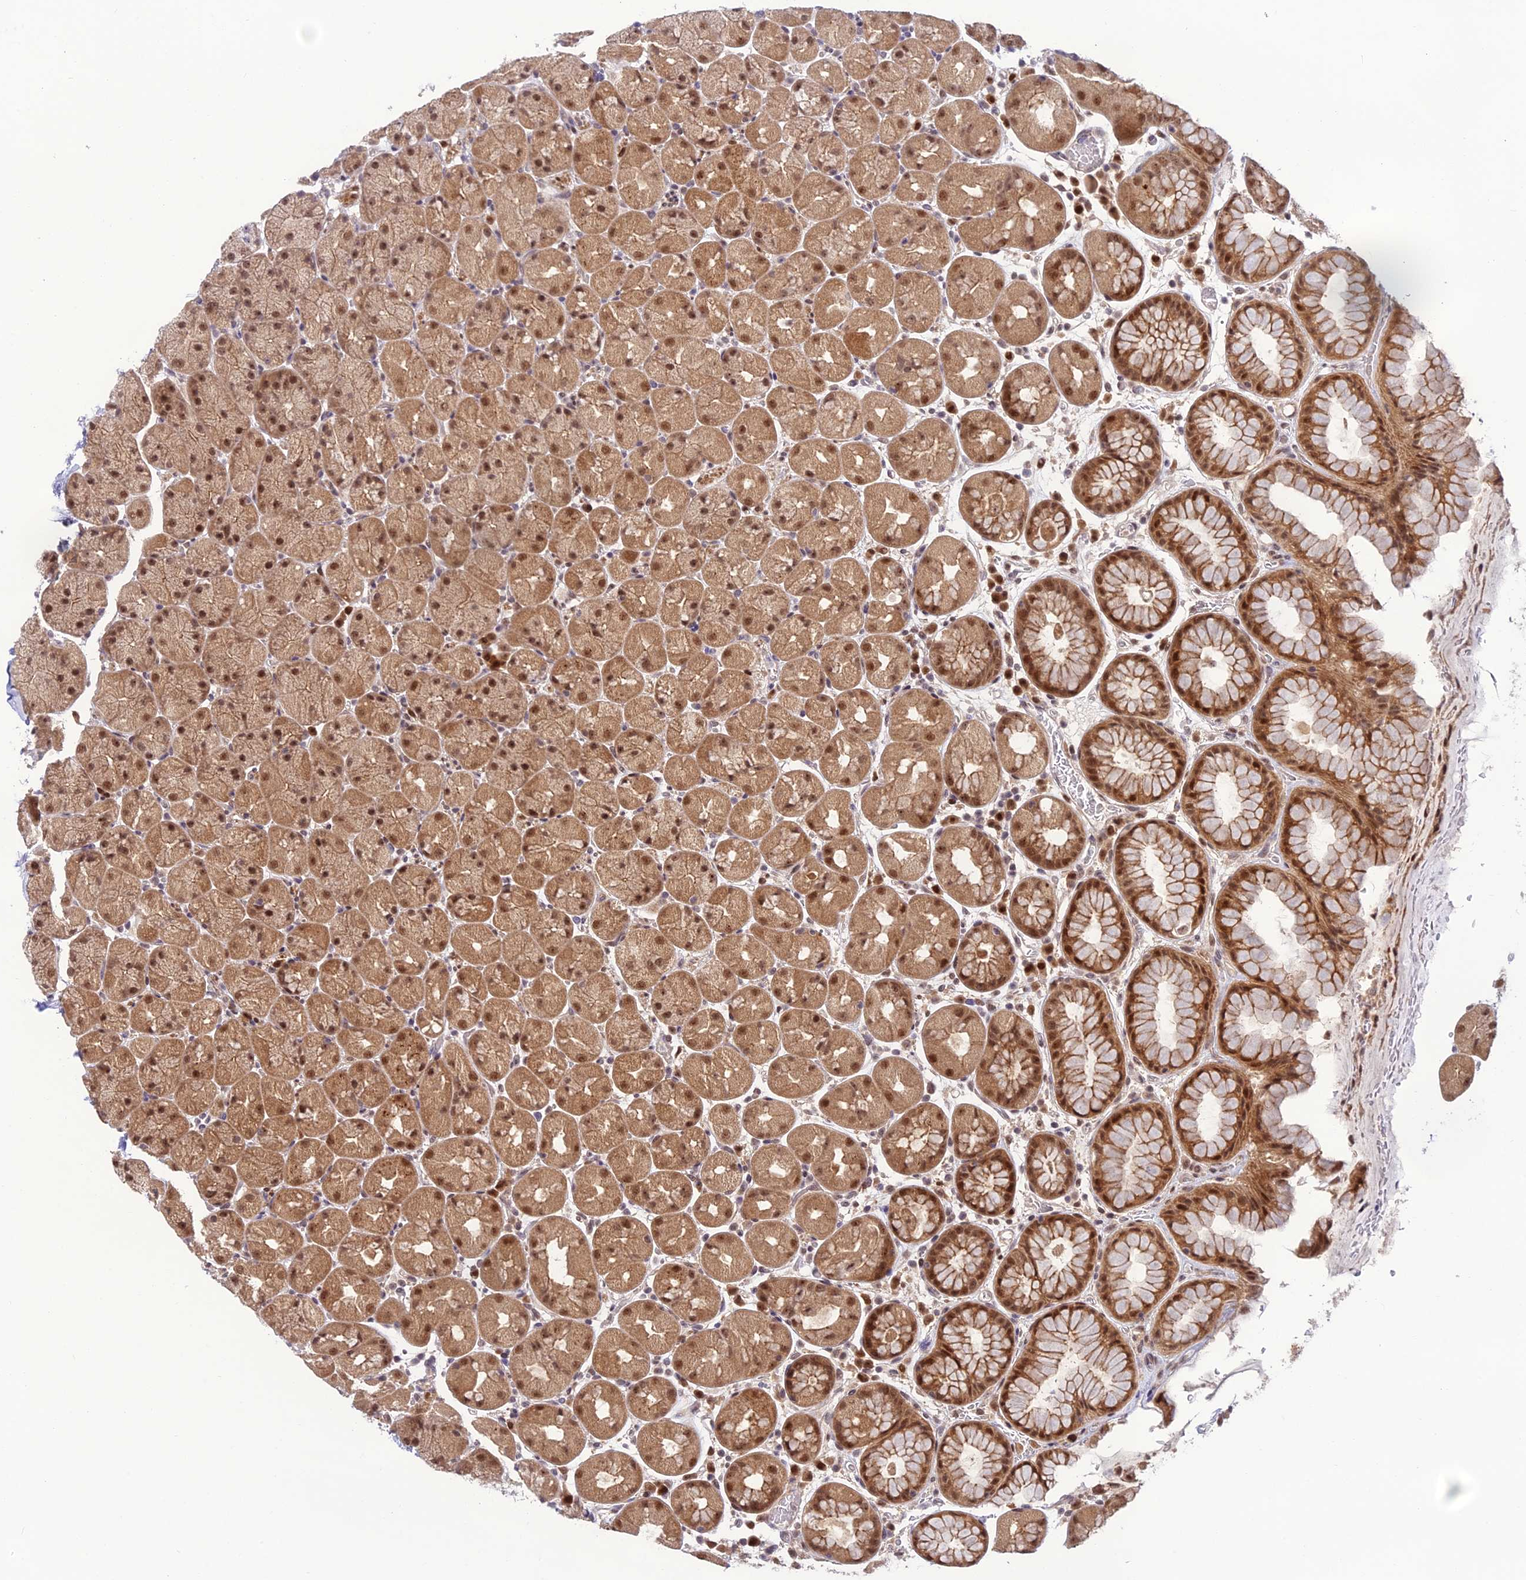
{"staining": {"intensity": "moderate", "quantity": ">75%", "location": "cytoplasmic/membranous,nuclear"}, "tissue": "stomach", "cell_type": "Glandular cells", "image_type": "normal", "snomed": [{"axis": "morphology", "description": "Normal tissue, NOS"}, {"axis": "topography", "description": "Stomach, upper"}, {"axis": "topography", "description": "Stomach, lower"}], "caption": "A photomicrograph showing moderate cytoplasmic/membranous,nuclear staining in about >75% of glandular cells in unremarkable stomach, as visualized by brown immunohistochemical staining.", "gene": "ASPDH", "patient": {"sex": "male", "age": 67}}